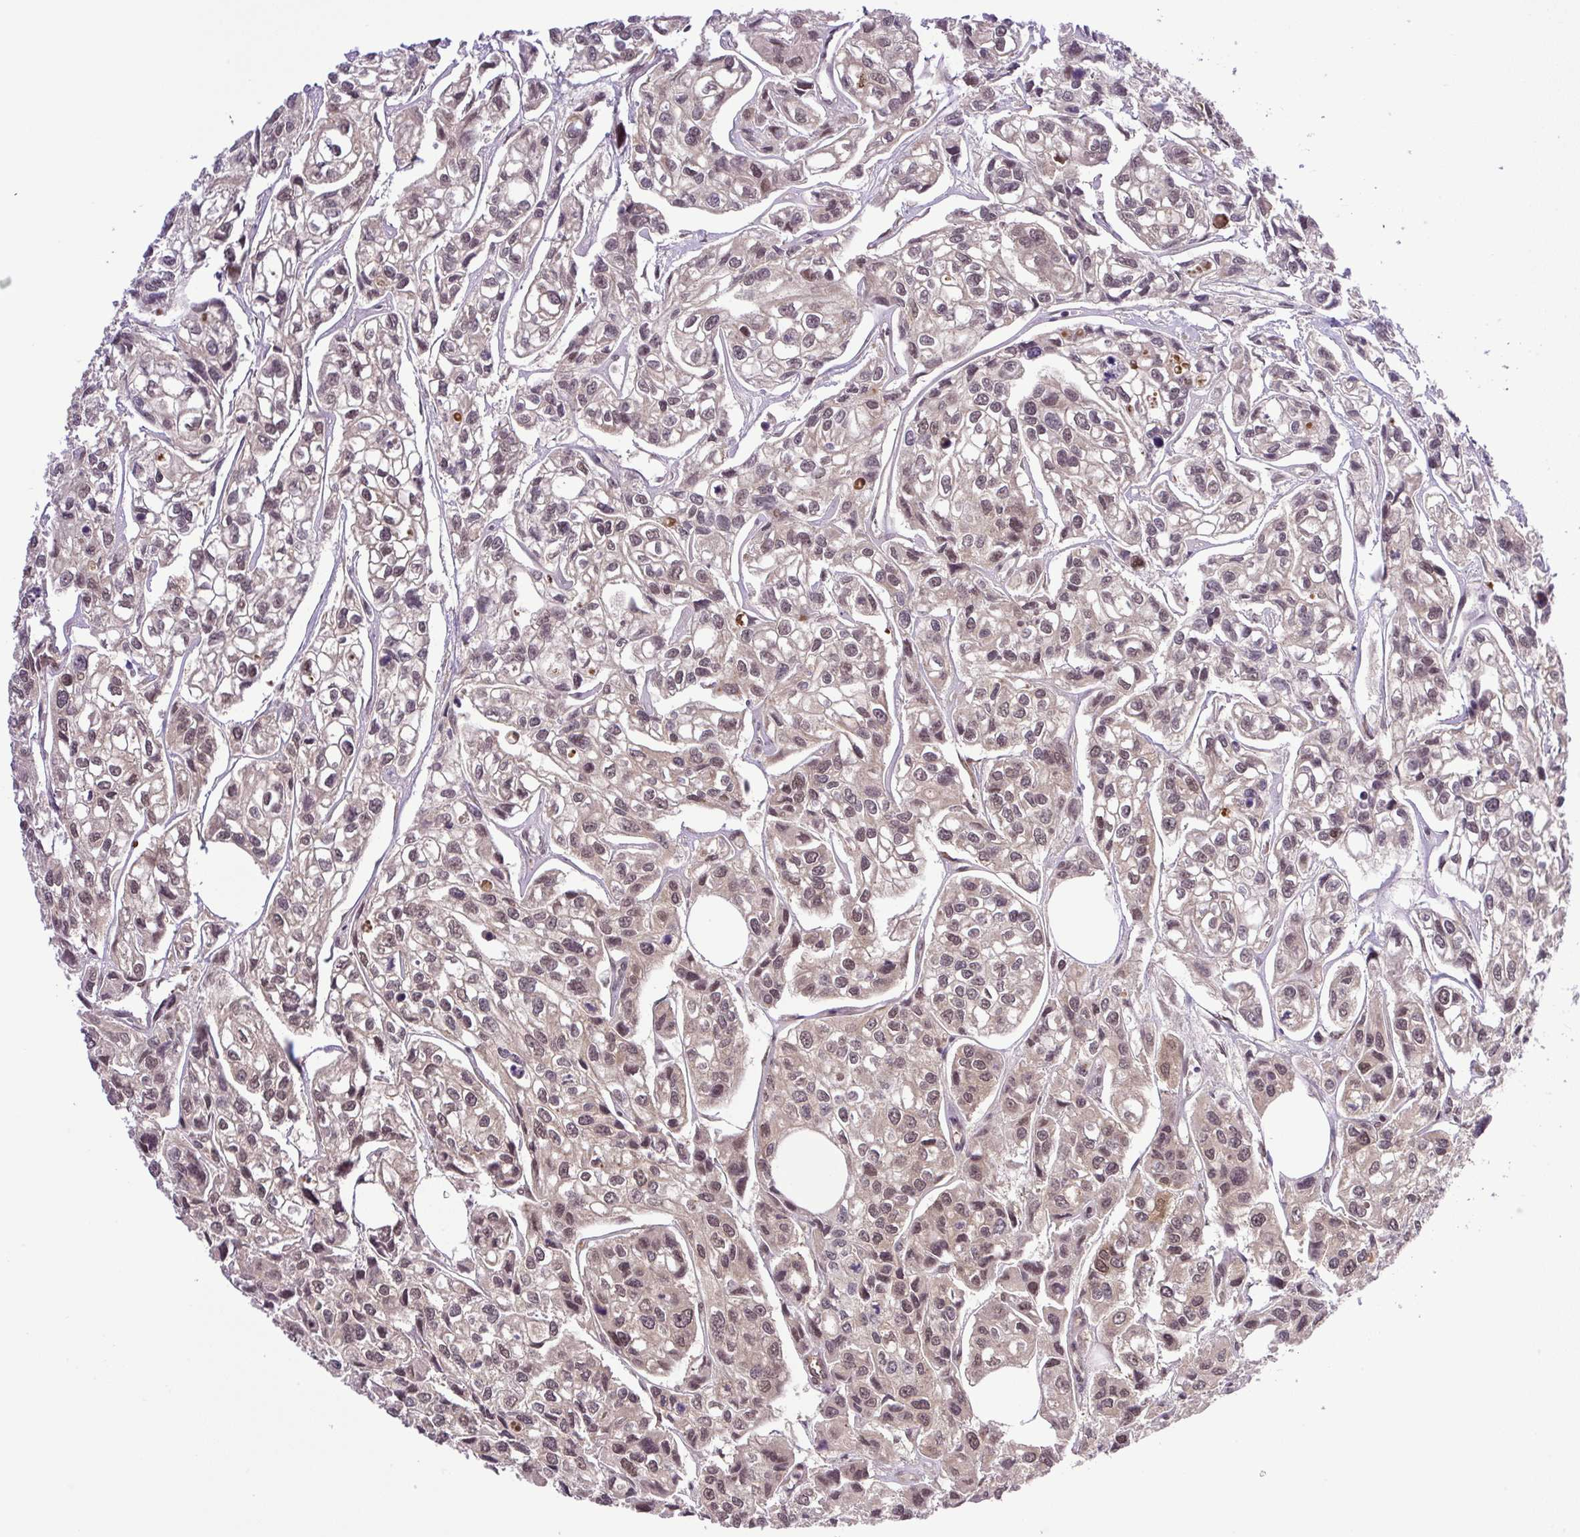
{"staining": {"intensity": "moderate", "quantity": "25%-75%", "location": "nuclear"}, "tissue": "urothelial cancer", "cell_type": "Tumor cells", "image_type": "cancer", "snomed": [{"axis": "morphology", "description": "Urothelial carcinoma, High grade"}, {"axis": "topography", "description": "Urinary bladder"}], "caption": "Urothelial cancer was stained to show a protein in brown. There is medium levels of moderate nuclear positivity in about 25%-75% of tumor cells.", "gene": "SGTA", "patient": {"sex": "male", "age": 67}}